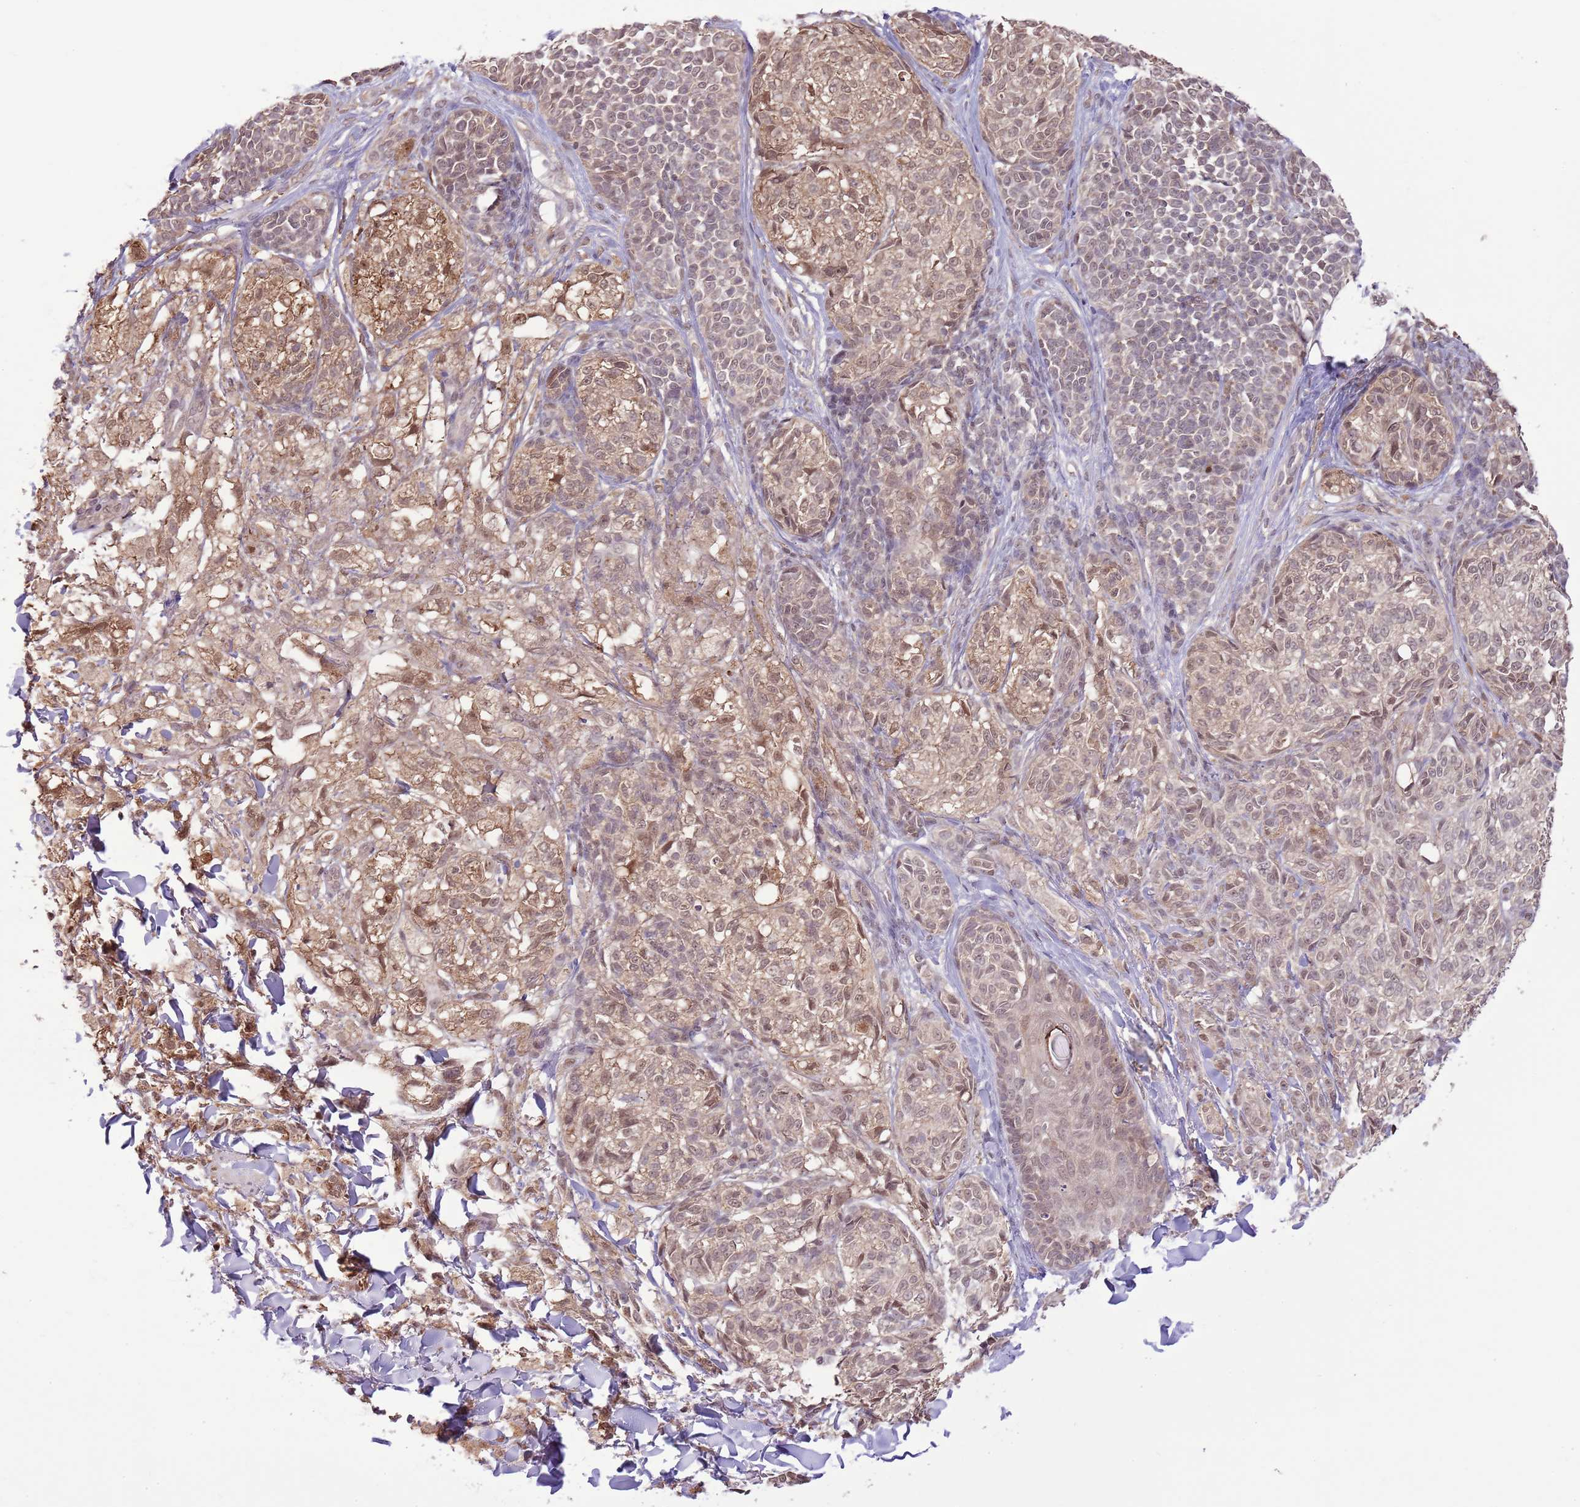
{"staining": {"intensity": "weak", "quantity": "25%-75%", "location": "cytoplasmic/membranous,nuclear"}, "tissue": "melanoma", "cell_type": "Tumor cells", "image_type": "cancer", "snomed": [{"axis": "morphology", "description": "Malignant melanoma, NOS"}, {"axis": "topography", "description": "Skin of upper extremity"}], "caption": "Protein staining of melanoma tissue demonstrates weak cytoplasmic/membranous and nuclear staining in approximately 25%-75% of tumor cells.", "gene": "AMIGO1", "patient": {"sex": "male", "age": 40}}